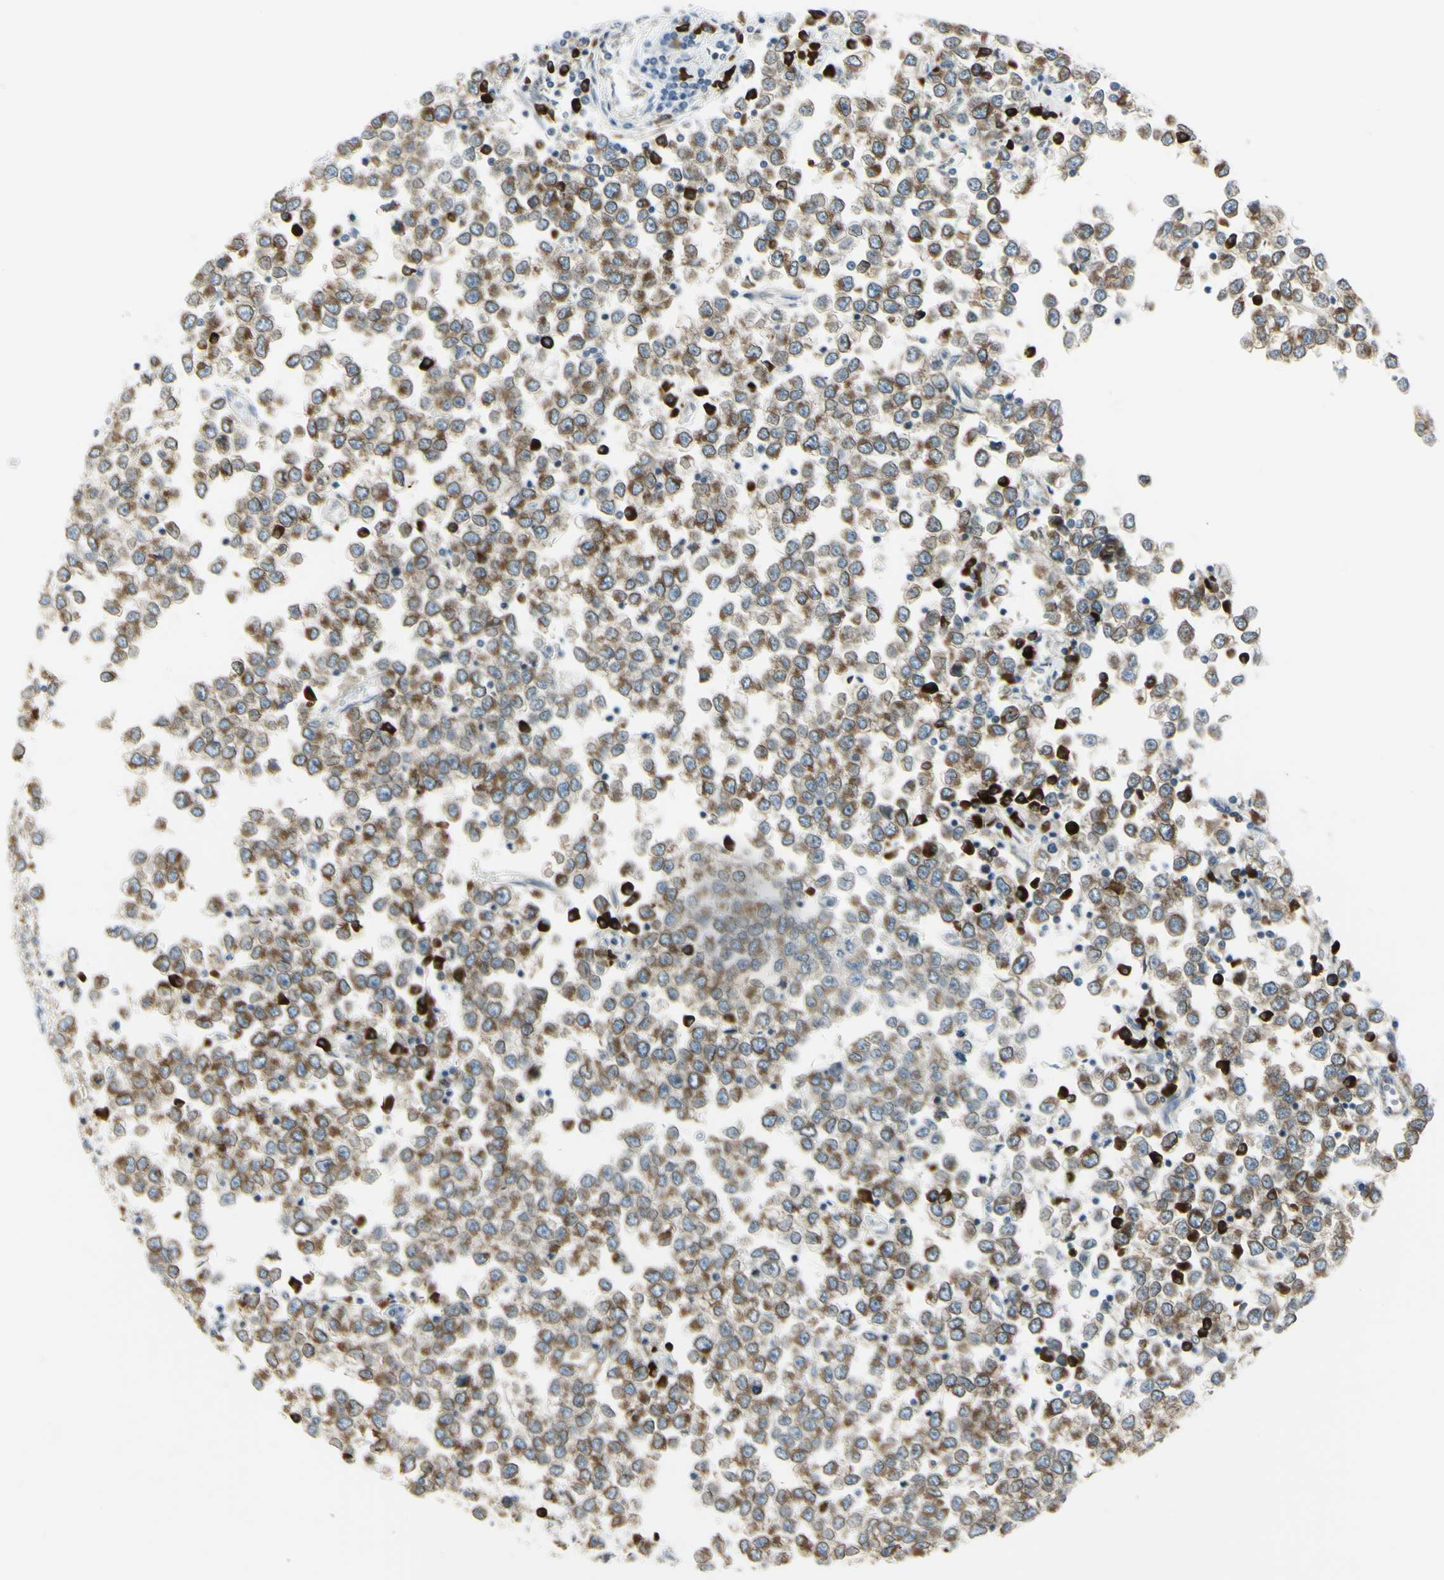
{"staining": {"intensity": "moderate", "quantity": ">75%", "location": "cytoplasmic/membranous"}, "tissue": "testis cancer", "cell_type": "Tumor cells", "image_type": "cancer", "snomed": [{"axis": "morphology", "description": "Seminoma, NOS"}, {"axis": "topography", "description": "Testis"}], "caption": "Brown immunohistochemical staining in human testis cancer reveals moderate cytoplasmic/membranous positivity in approximately >75% of tumor cells. Using DAB (brown) and hematoxylin (blue) stains, captured at high magnification using brightfield microscopy.", "gene": "SELENOS", "patient": {"sex": "male", "age": 65}}